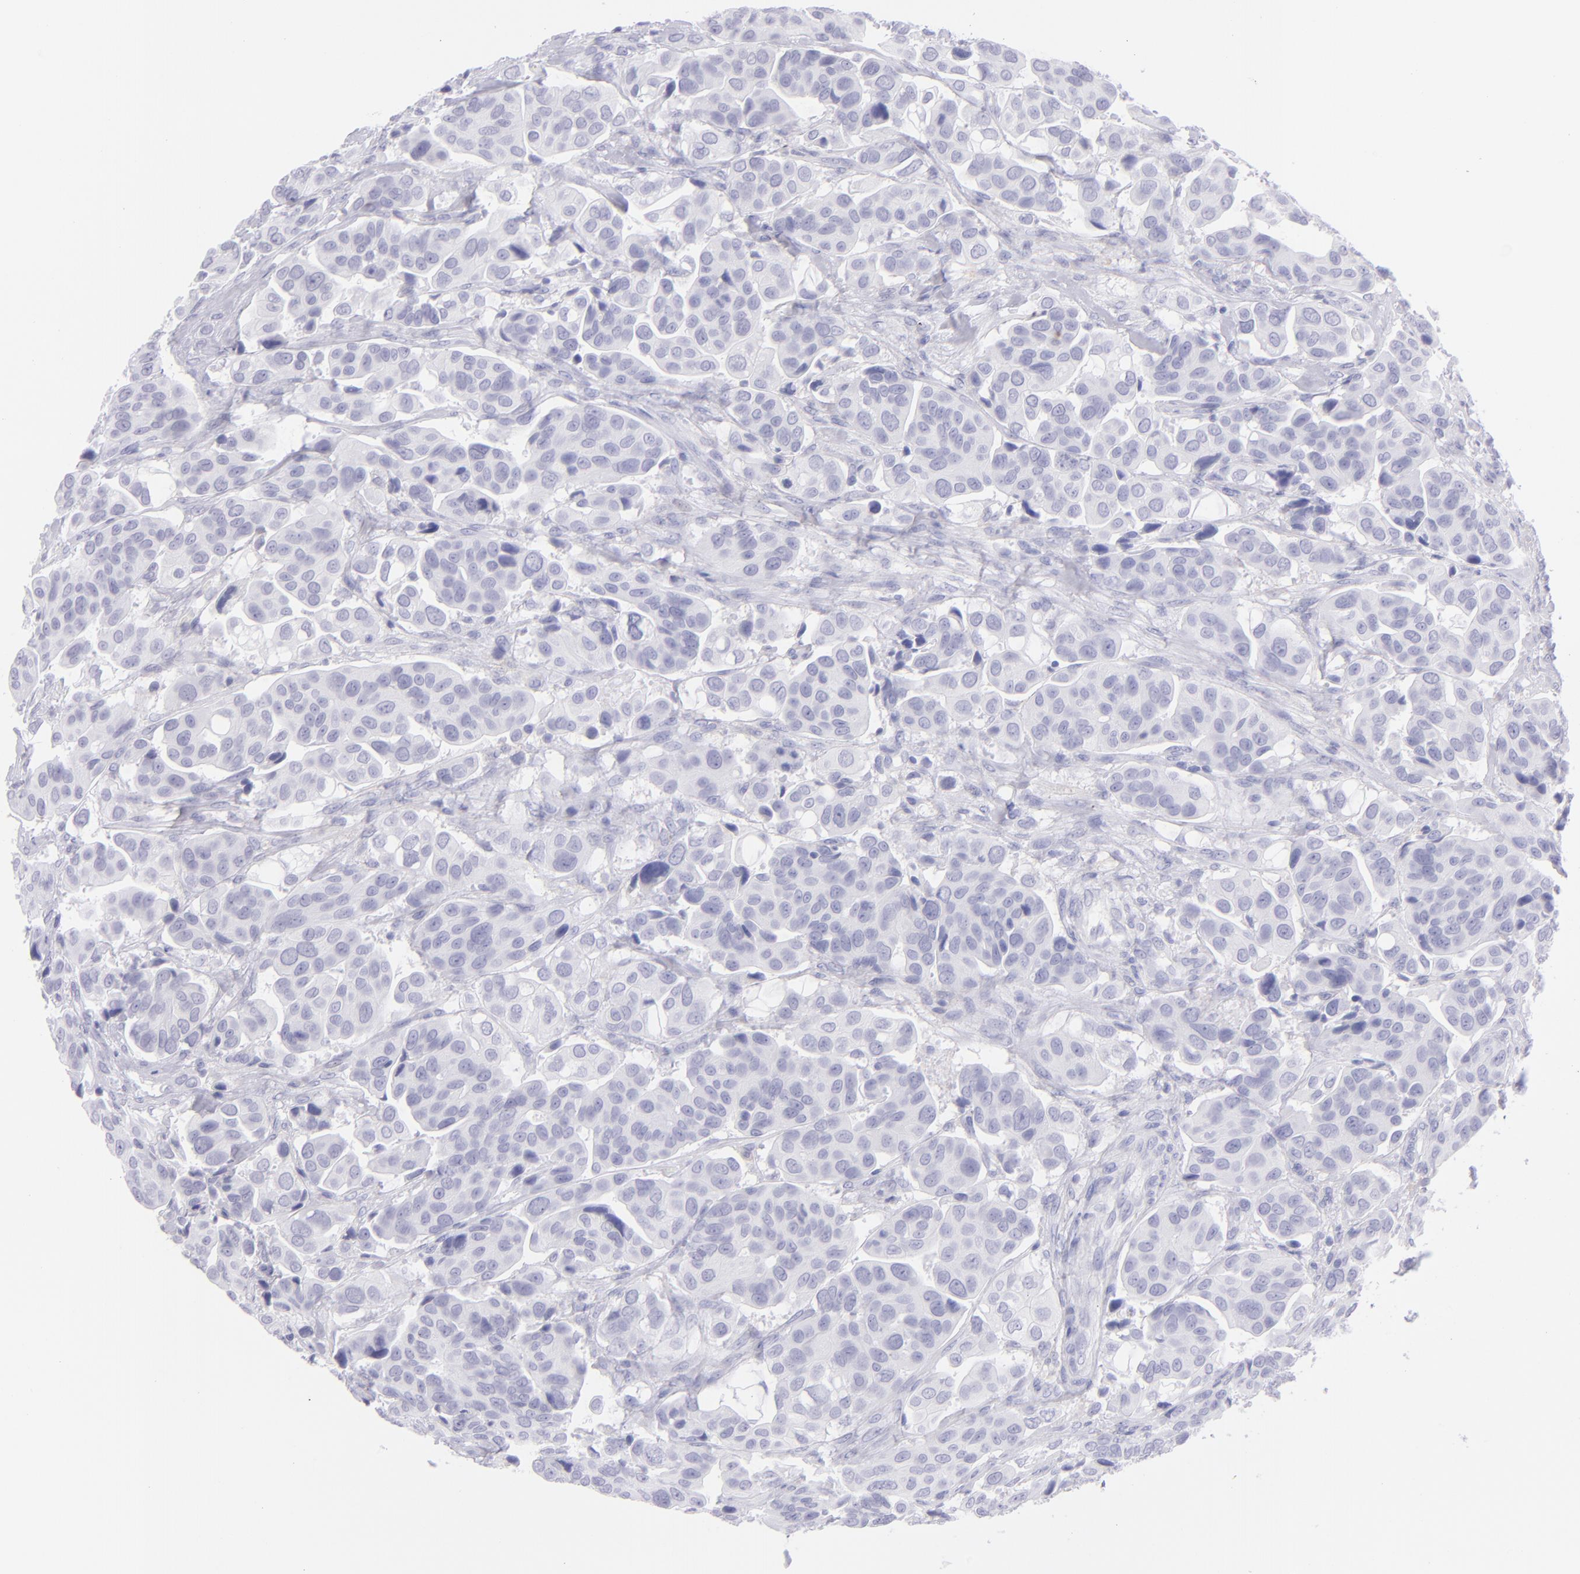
{"staining": {"intensity": "negative", "quantity": "none", "location": "none"}, "tissue": "urothelial cancer", "cell_type": "Tumor cells", "image_type": "cancer", "snomed": [{"axis": "morphology", "description": "Adenocarcinoma, NOS"}, {"axis": "topography", "description": "Urinary bladder"}], "caption": "Histopathology image shows no significant protein positivity in tumor cells of urothelial cancer.", "gene": "CD72", "patient": {"sex": "male", "age": 61}}